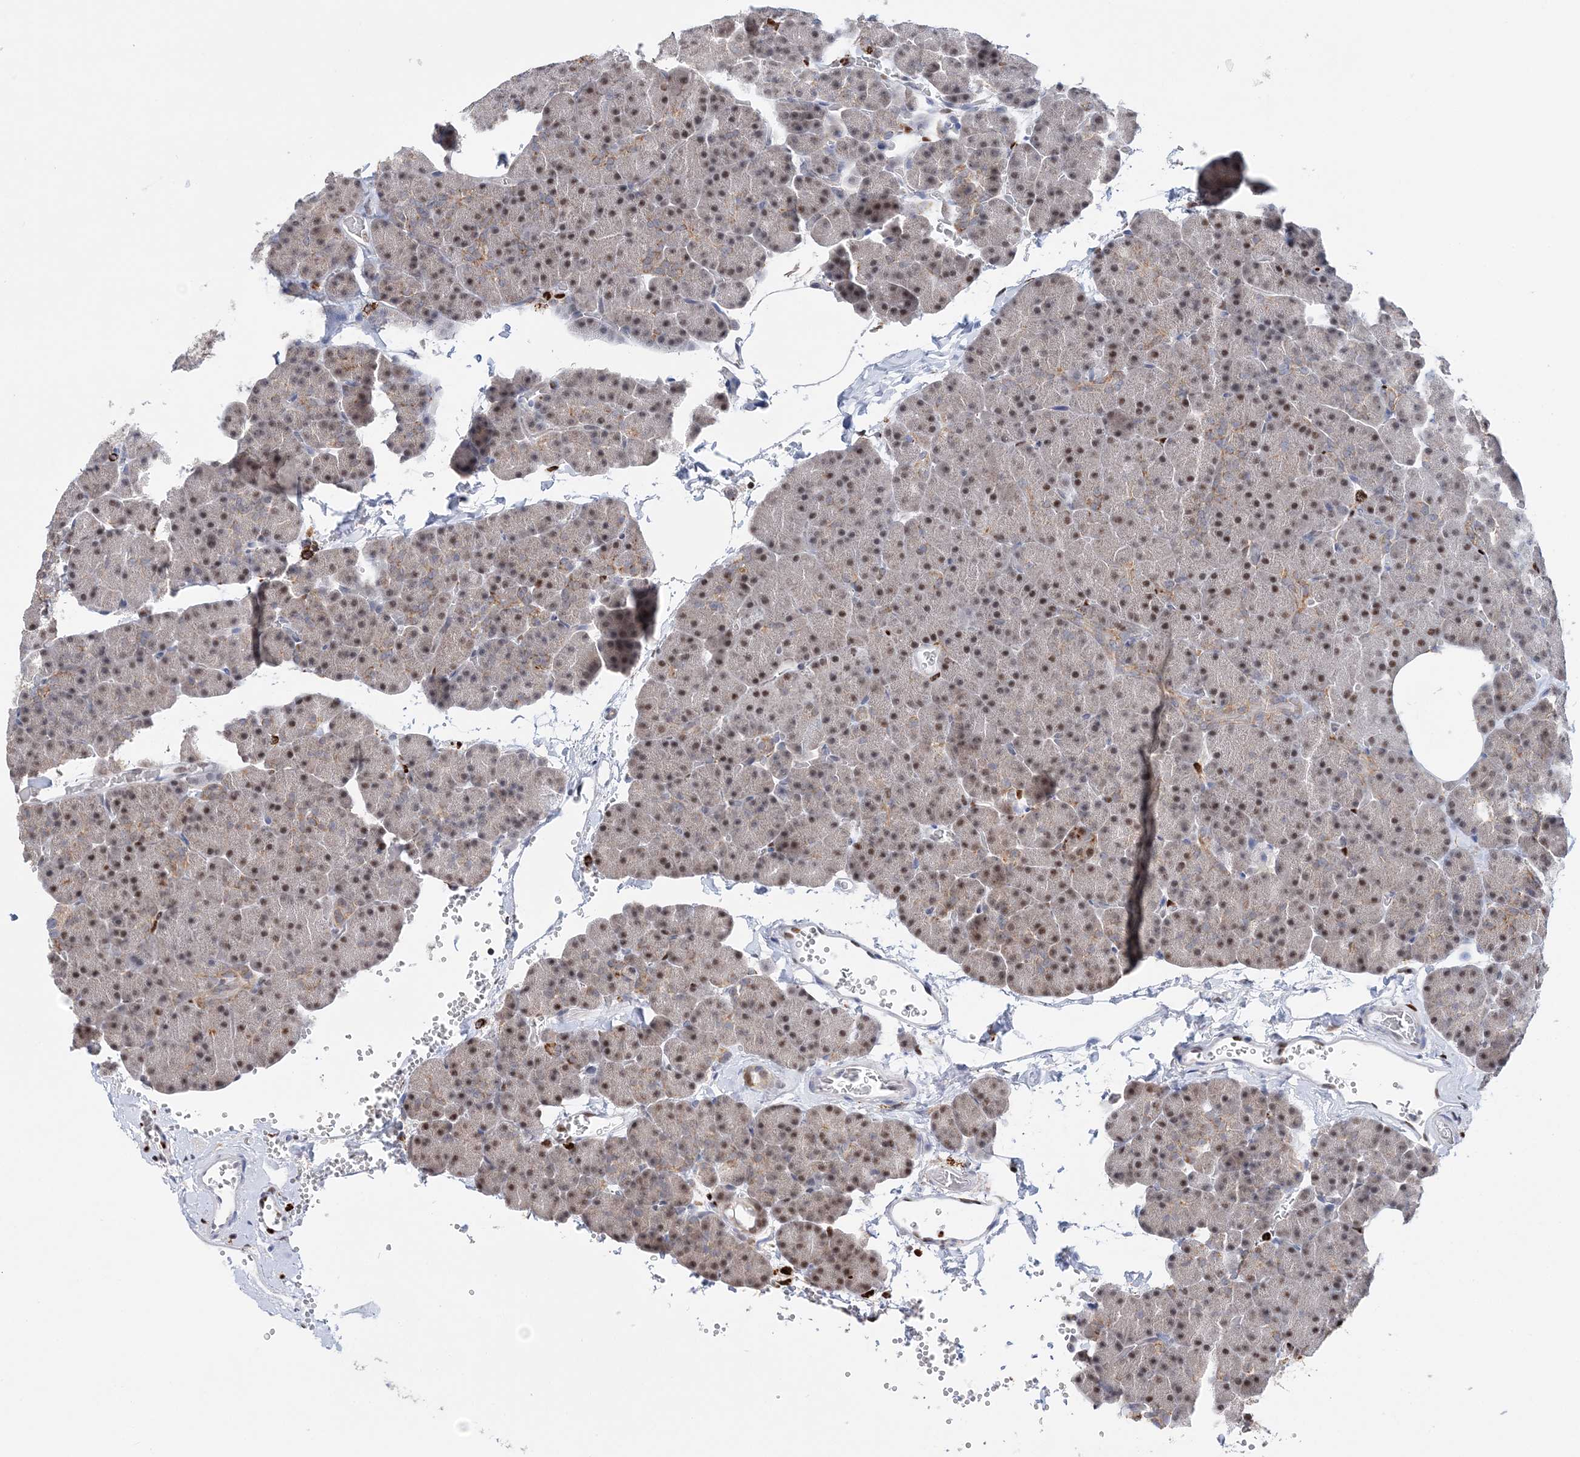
{"staining": {"intensity": "strong", "quantity": "25%-75%", "location": "nuclear"}, "tissue": "pancreas", "cell_type": "Exocrine glandular cells", "image_type": "normal", "snomed": [{"axis": "morphology", "description": "Normal tissue, NOS"}, {"axis": "morphology", "description": "Carcinoid, malignant, NOS"}, {"axis": "topography", "description": "Pancreas"}], "caption": "Strong nuclear protein expression is appreciated in about 25%-75% of exocrine glandular cells in pancreas.", "gene": "NIT2", "patient": {"sex": "female", "age": 35}}